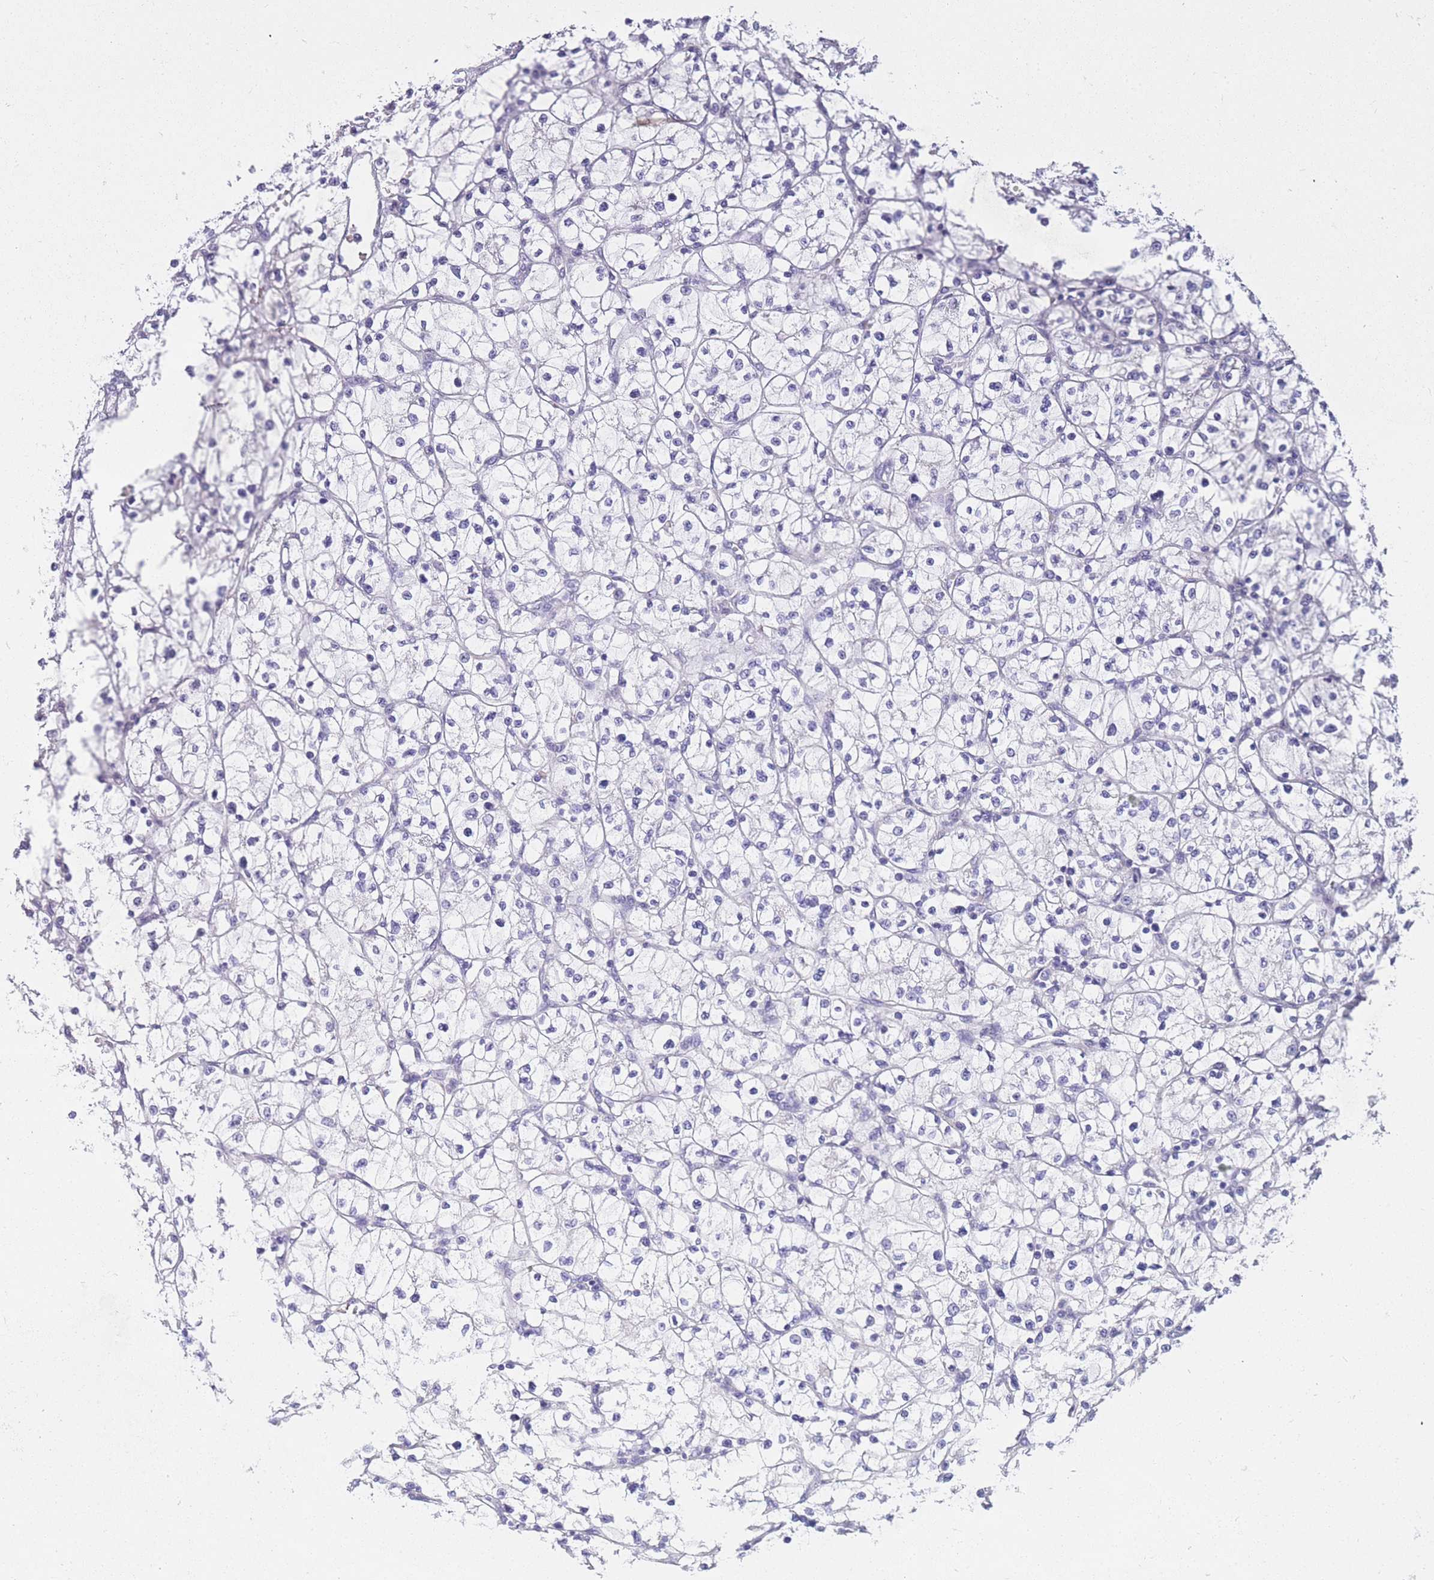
{"staining": {"intensity": "negative", "quantity": "none", "location": "none"}, "tissue": "renal cancer", "cell_type": "Tumor cells", "image_type": "cancer", "snomed": [{"axis": "morphology", "description": "Adenocarcinoma, NOS"}, {"axis": "topography", "description": "Kidney"}], "caption": "There is no significant positivity in tumor cells of renal cancer (adenocarcinoma). The staining is performed using DAB (3,3'-diaminobenzidine) brown chromogen with nuclei counter-stained in using hematoxylin.", "gene": "FRAT2", "patient": {"sex": "female", "age": 64}}